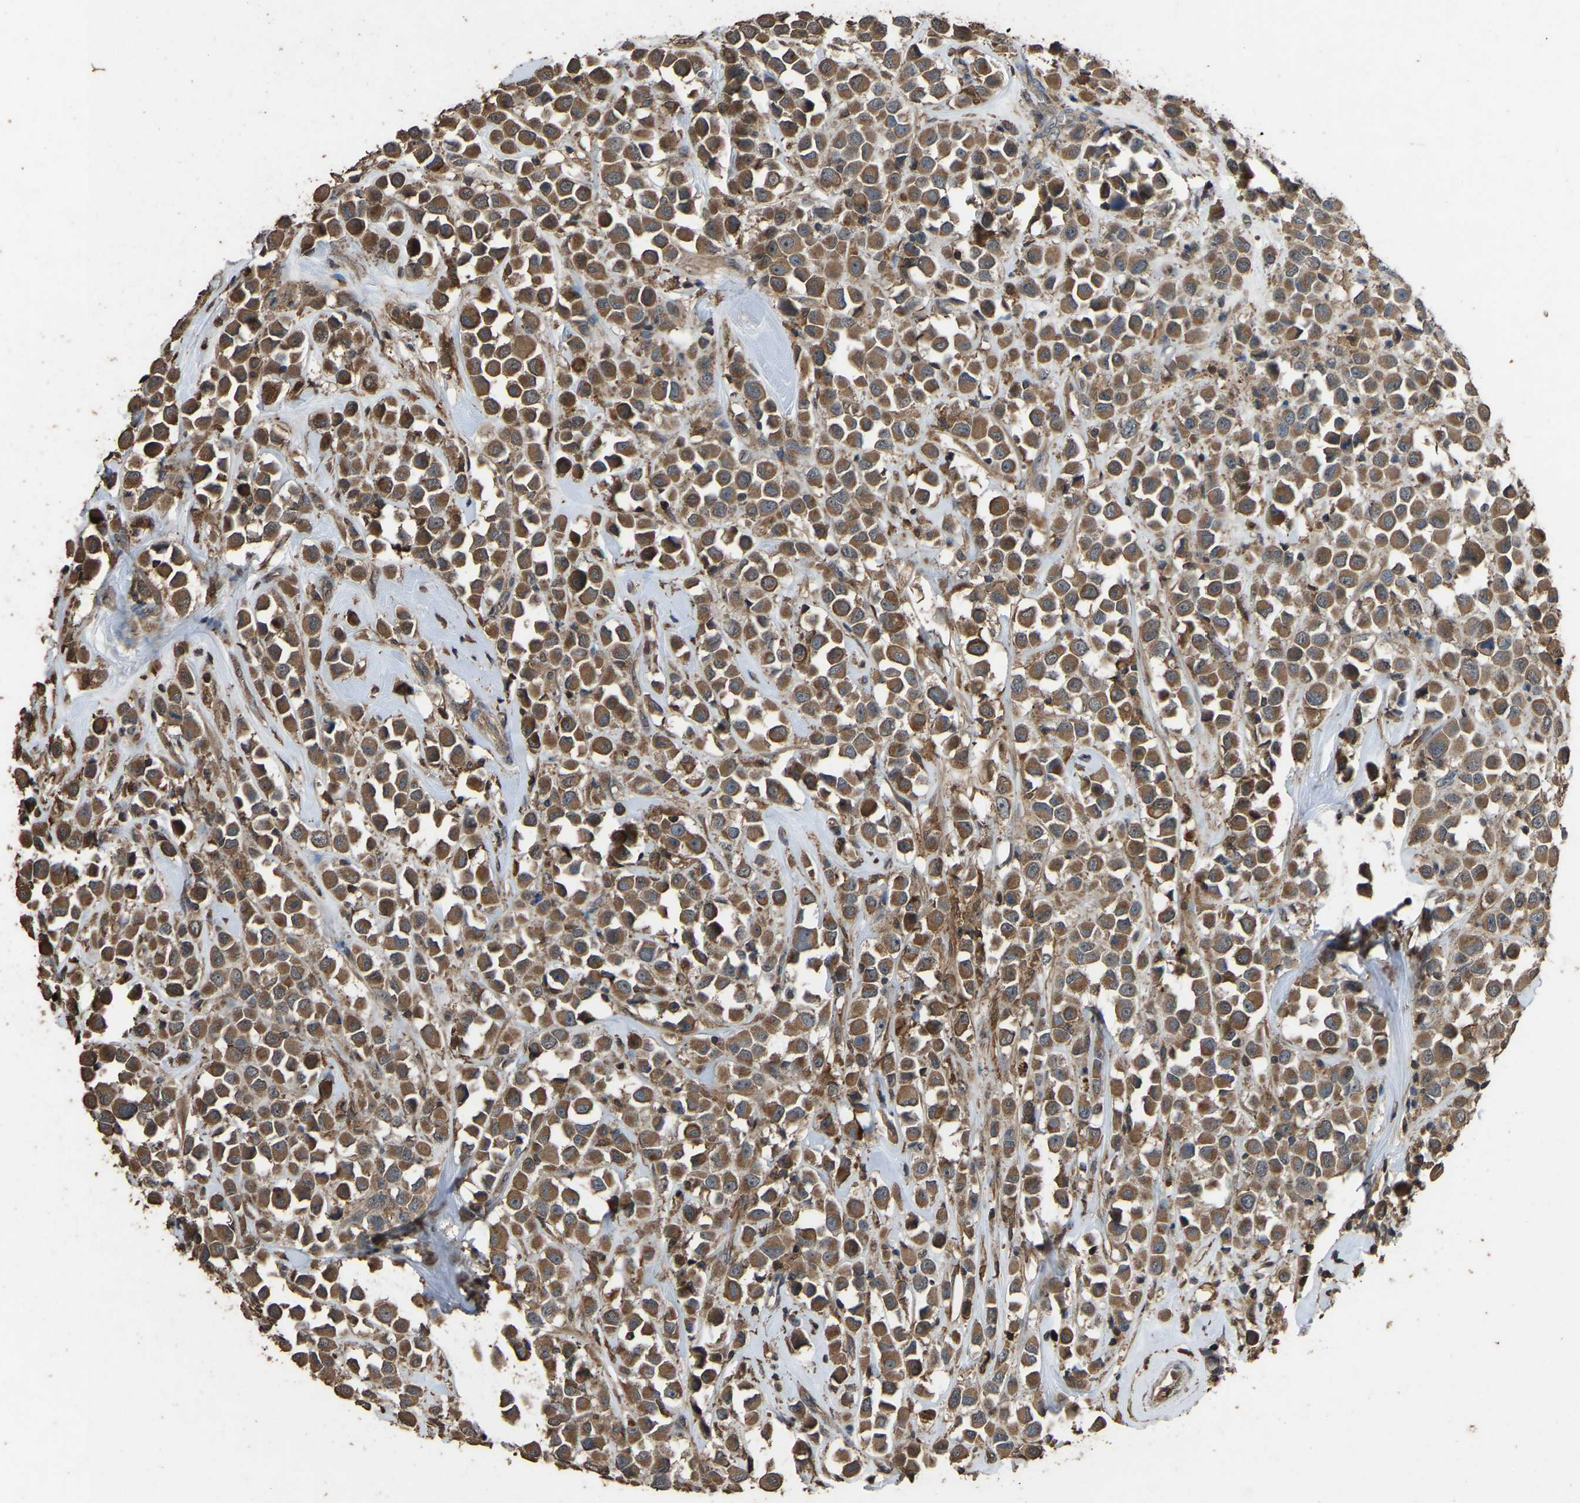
{"staining": {"intensity": "moderate", "quantity": ">75%", "location": "cytoplasmic/membranous"}, "tissue": "breast cancer", "cell_type": "Tumor cells", "image_type": "cancer", "snomed": [{"axis": "morphology", "description": "Duct carcinoma"}, {"axis": "topography", "description": "Breast"}], "caption": "Breast cancer stained for a protein (brown) reveals moderate cytoplasmic/membranous positive positivity in about >75% of tumor cells.", "gene": "FHIT", "patient": {"sex": "female", "age": 61}}